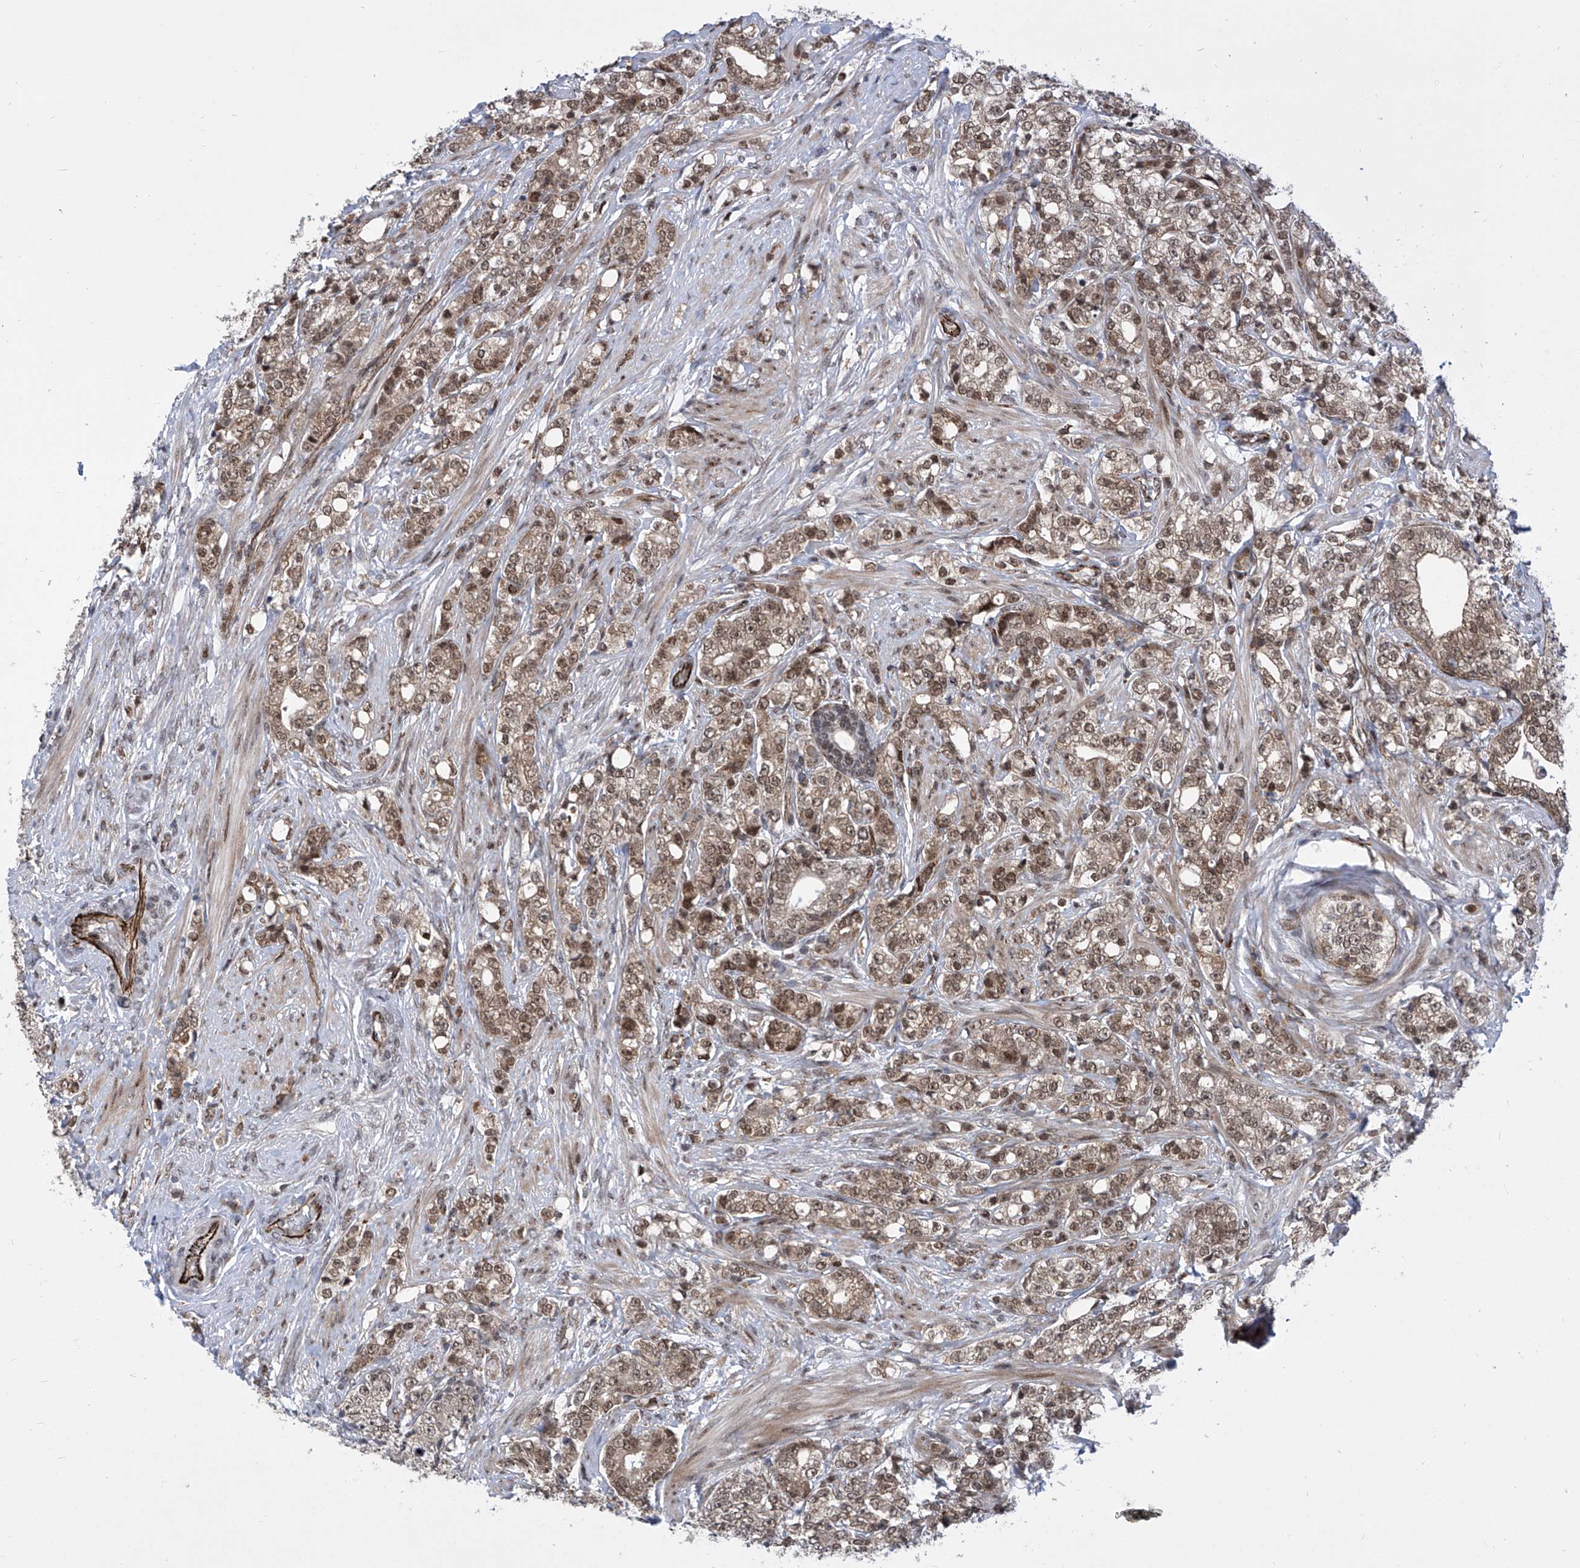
{"staining": {"intensity": "moderate", "quantity": ">75%", "location": "cytoplasmic/membranous,nuclear"}, "tissue": "prostate cancer", "cell_type": "Tumor cells", "image_type": "cancer", "snomed": [{"axis": "morphology", "description": "Adenocarcinoma, High grade"}, {"axis": "topography", "description": "Prostate"}], "caption": "A brown stain shows moderate cytoplasmic/membranous and nuclear positivity of a protein in prostate adenocarcinoma (high-grade) tumor cells.", "gene": "CEP290", "patient": {"sex": "male", "age": 69}}